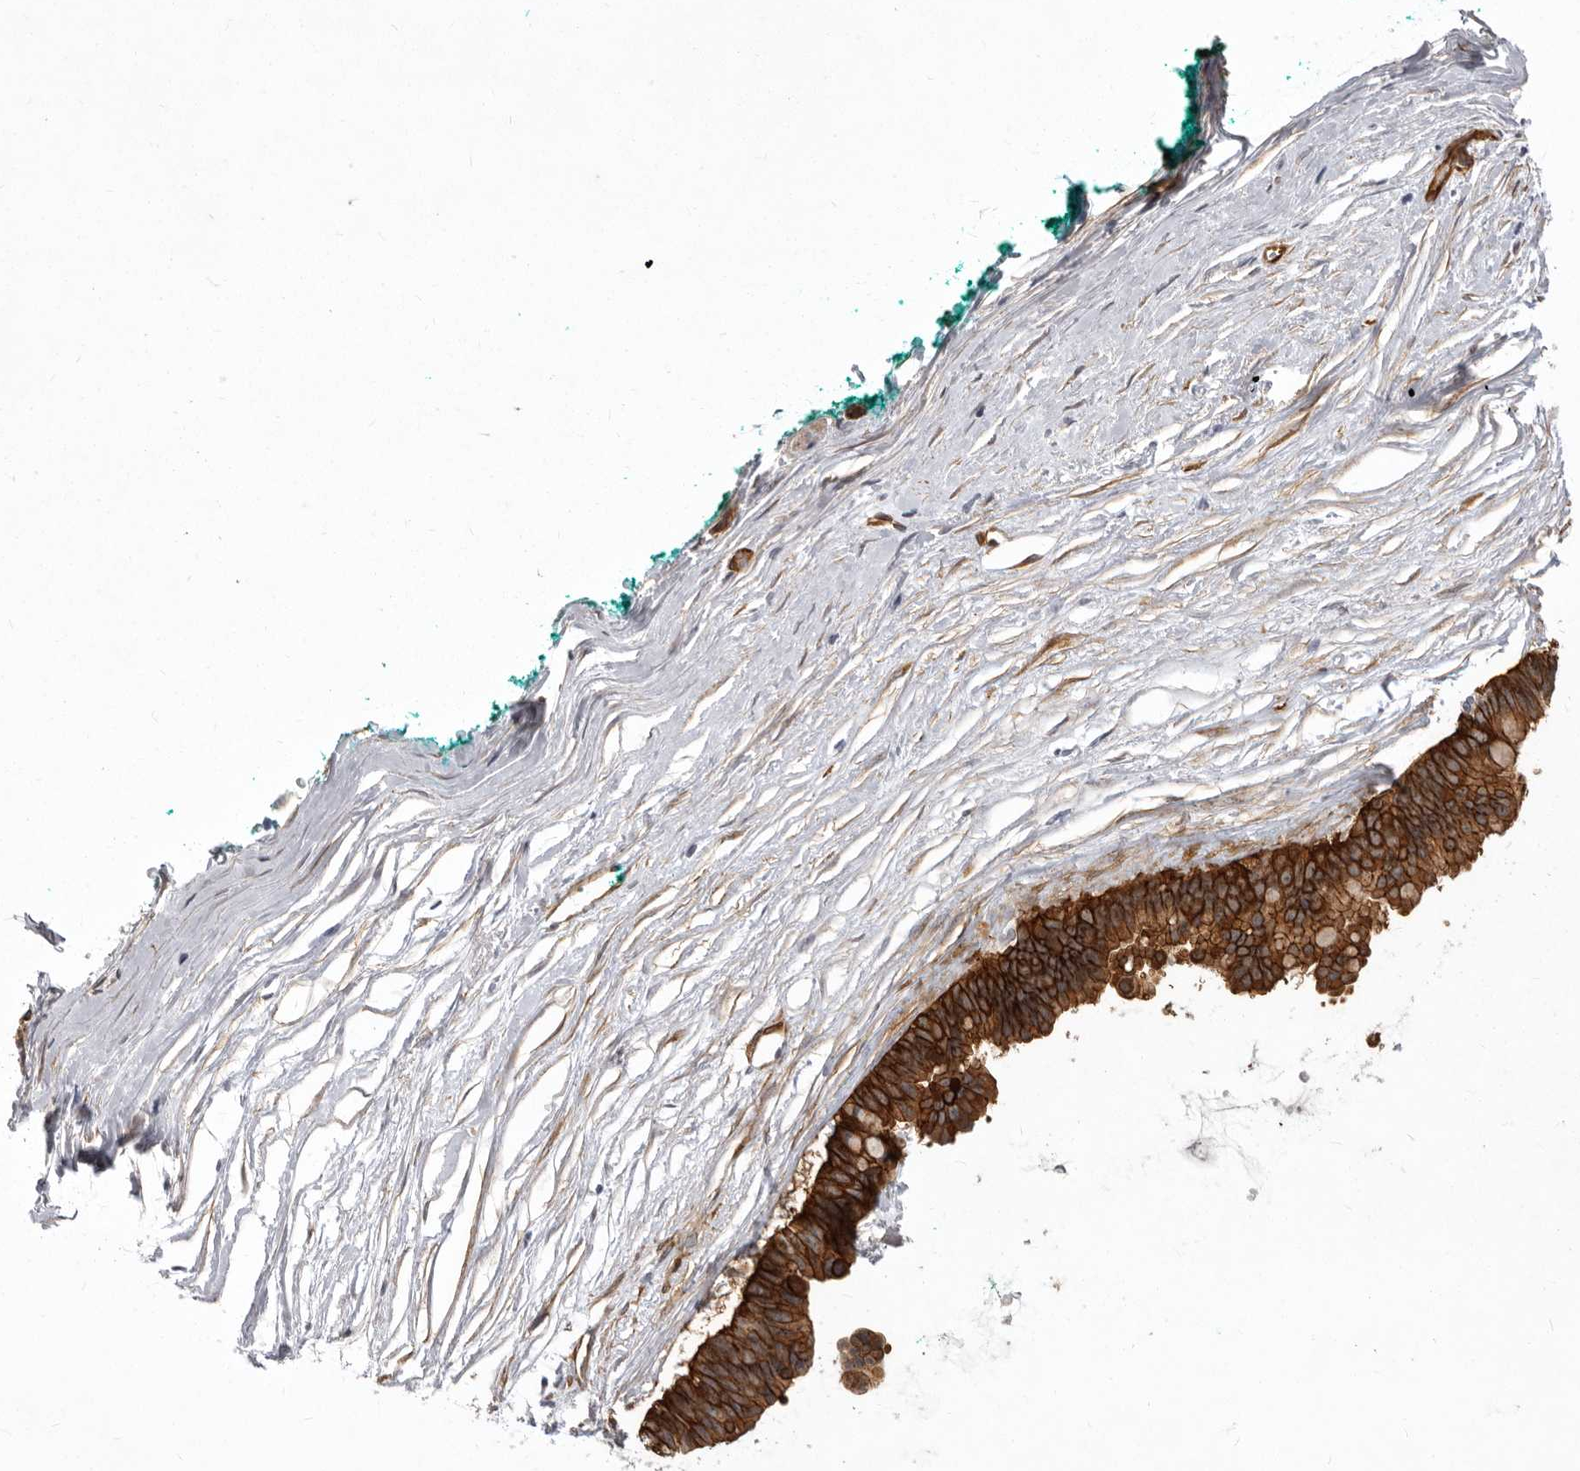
{"staining": {"intensity": "strong", "quantity": ">75%", "location": "cytoplasmic/membranous"}, "tissue": "pancreatic cancer", "cell_type": "Tumor cells", "image_type": "cancer", "snomed": [{"axis": "morphology", "description": "Adenocarcinoma, NOS"}, {"axis": "topography", "description": "Pancreas"}], "caption": "Immunohistochemistry (IHC) staining of pancreatic cancer, which exhibits high levels of strong cytoplasmic/membranous positivity in approximately >75% of tumor cells indicating strong cytoplasmic/membranous protein staining. The staining was performed using DAB (3,3'-diaminobenzidine) (brown) for protein detection and nuclei were counterstained in hematoxylin (blue).", "gene": "ENAH", "patient": {"sex": "female", "age": 72}}